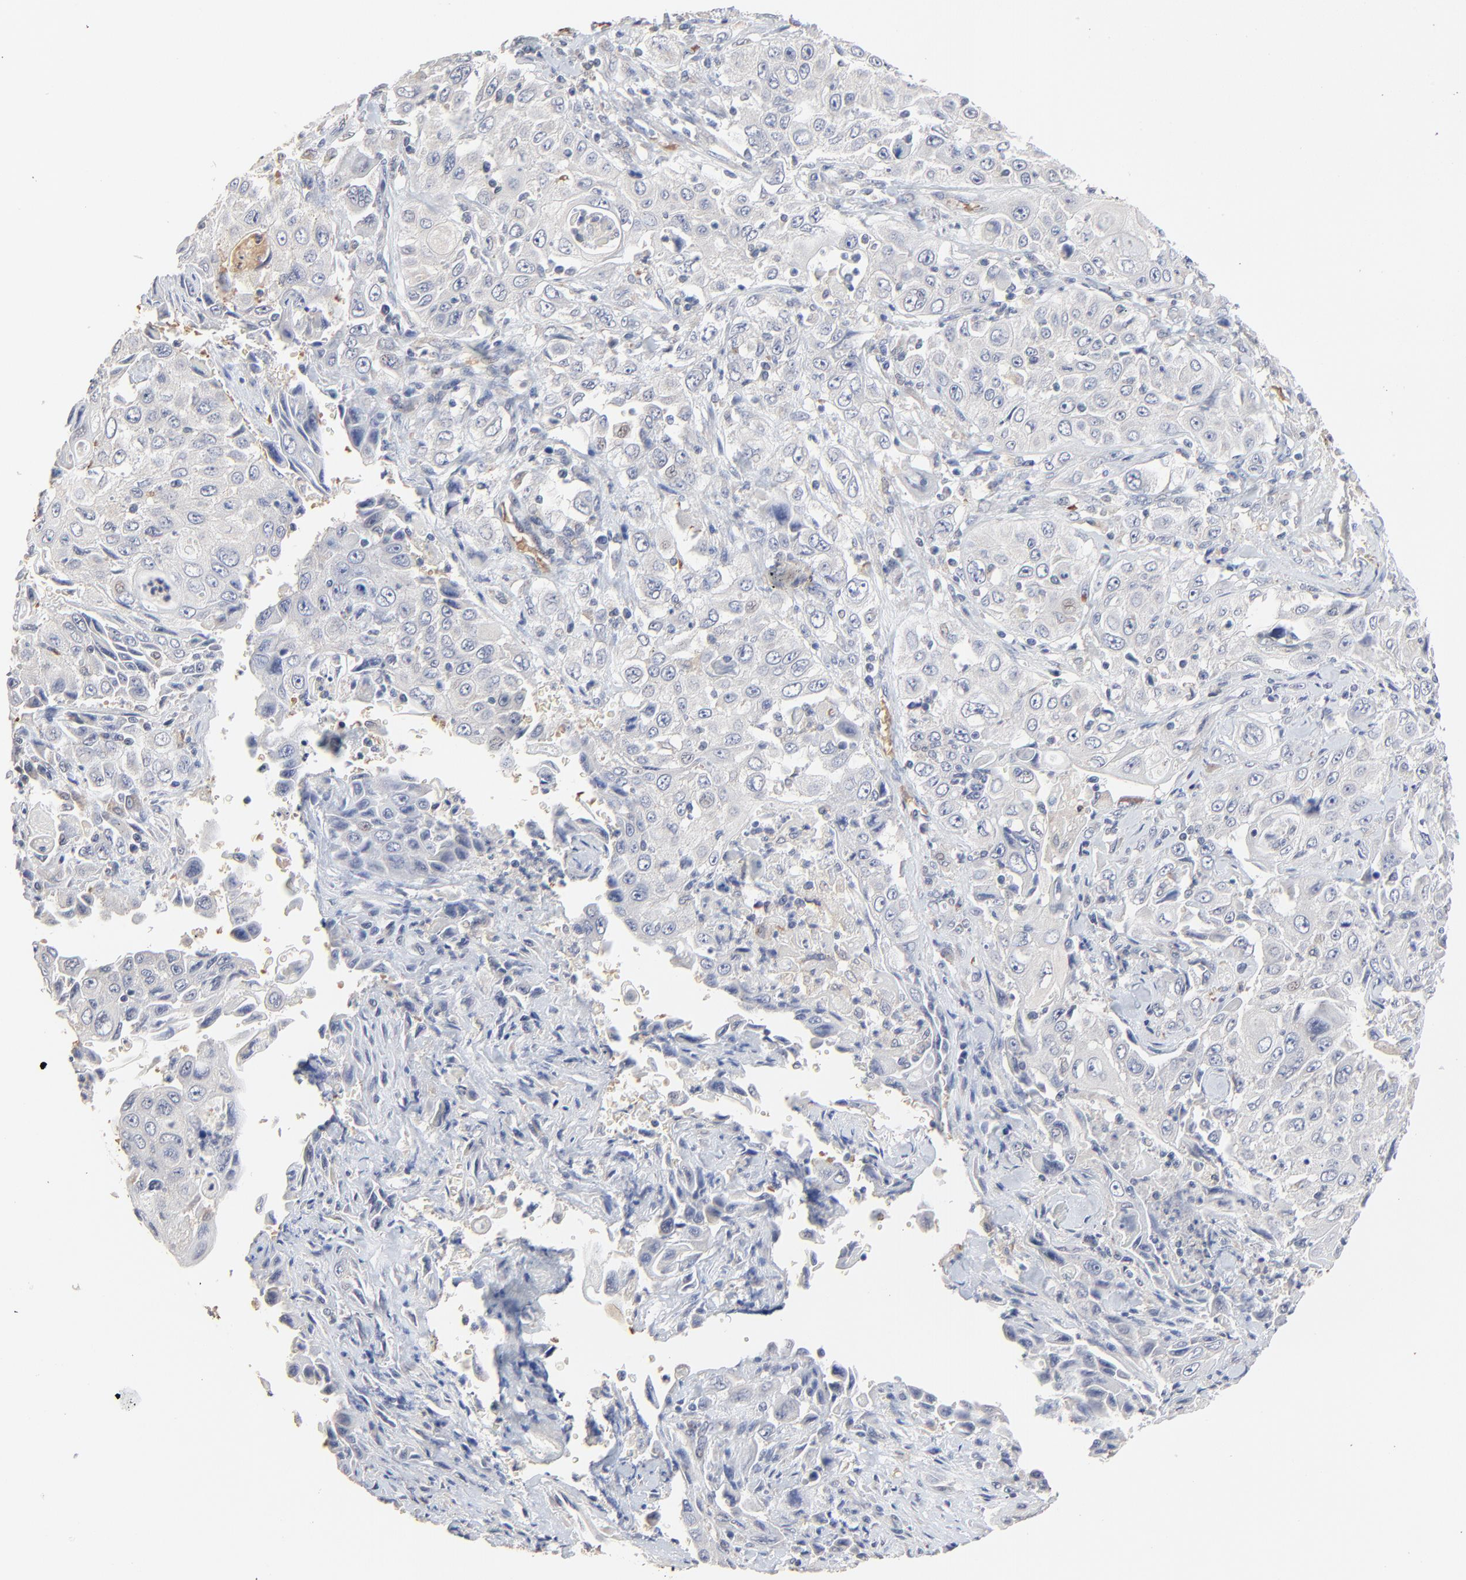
{"staining": {"intensity": "negative", "quantity": "none", "location": "none"}, "tissue": "pancreatic cancer", "cell_type": "Tumor cells", "image_type": "cancer", "snomed": [{"axis": "morphology", "description": "Adenocarcinoma, NOS"}, {"axis": "topography", "description": "Pancreas"}], "caption": "This image is of pancreatic cancer stained with immunohistochemistry (IHC) to label a protein in brown with the nuclei are counter-stained blue. There is no staining in tumor cells. Nuclei are stained in blue.", "gene": "FANCB", "patient": {"sex": "male", "age": 70}}